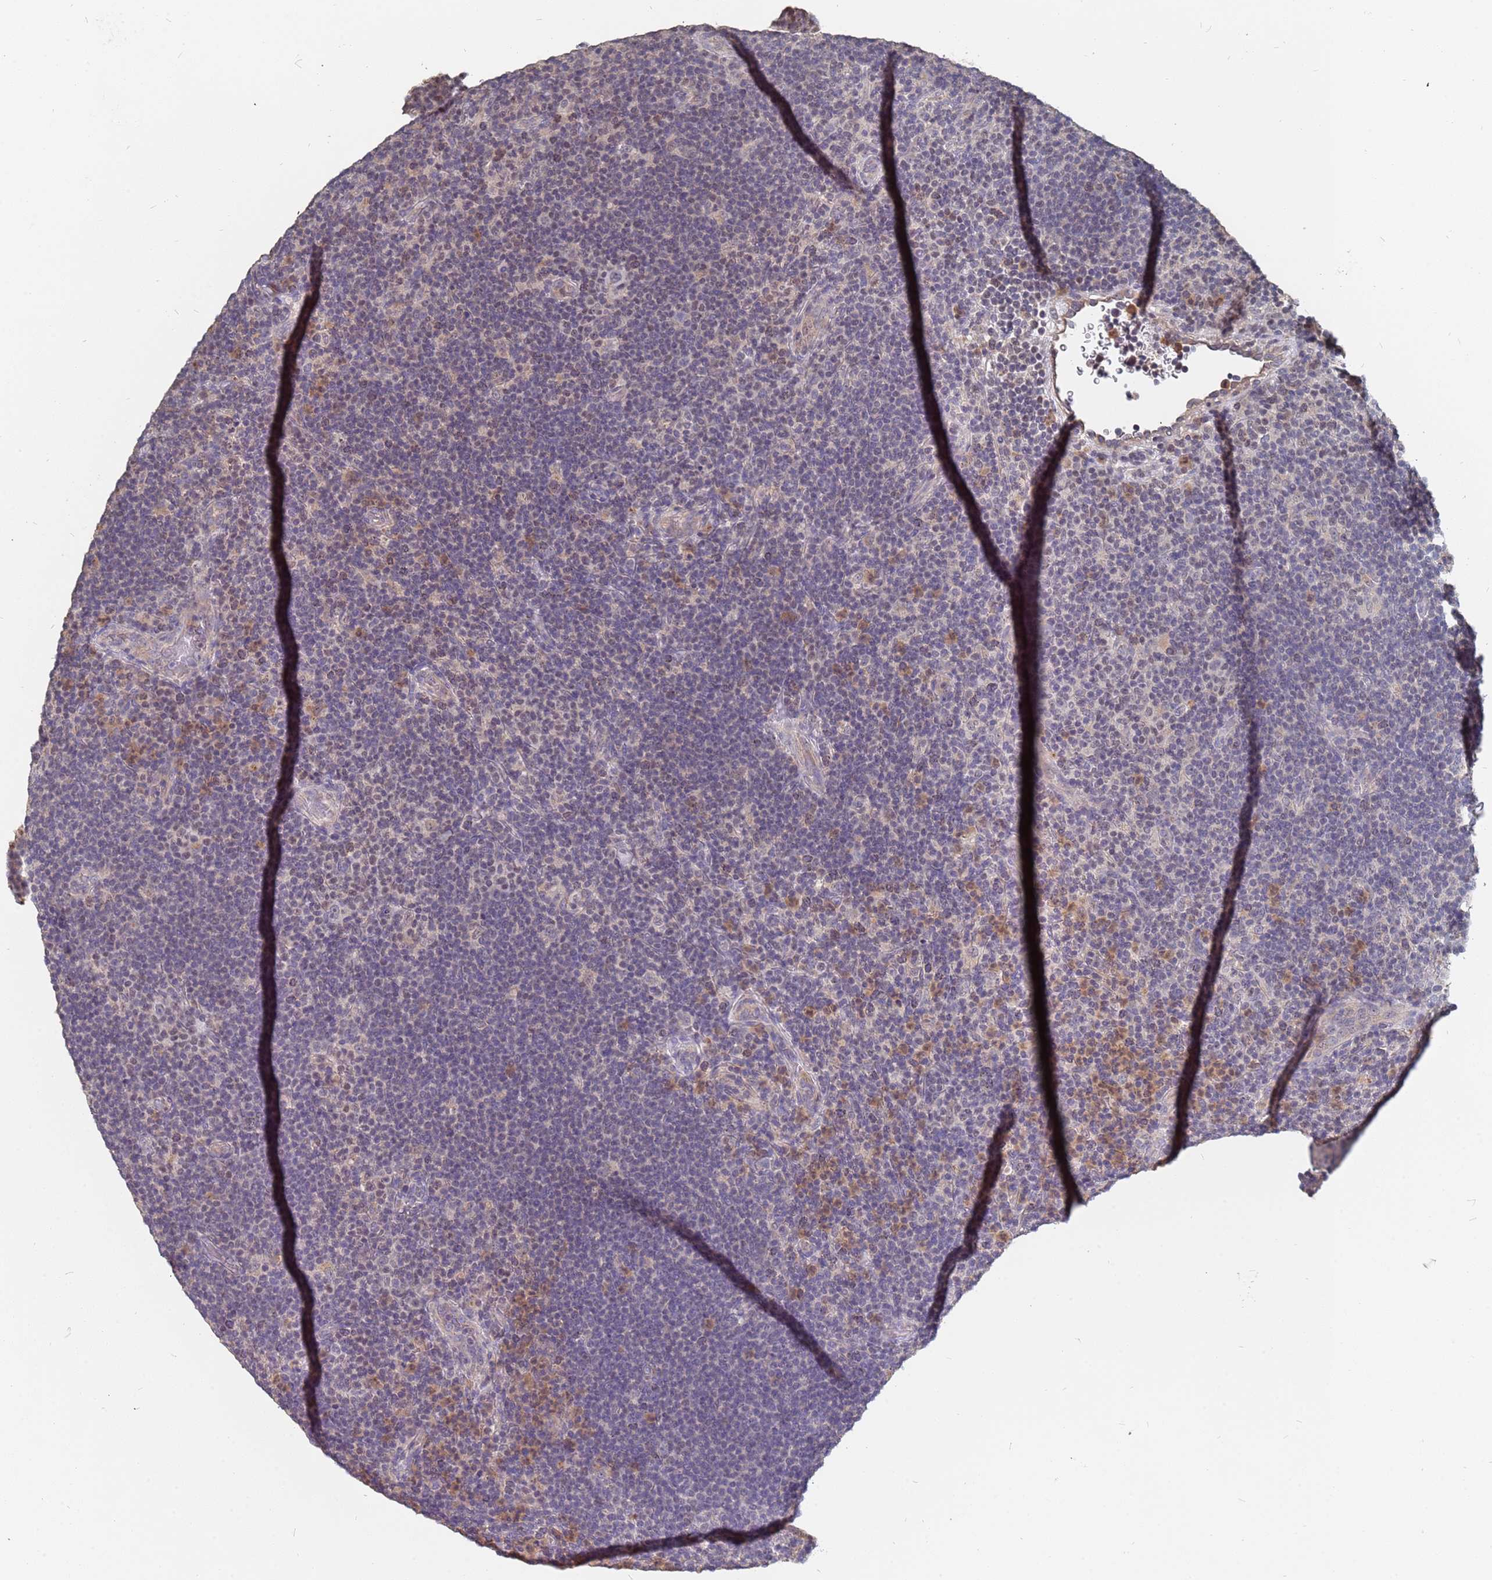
{"staining": {"intensity": "negative", "quantity": "none", "location": "none"}, "tissue": "lymphoma", "cell_type": "Tumor cells", "image_type": "cancer", "snomed": [{"axis": "morphology", "description": "Hodgkin's disease, NOS"}, {"axis": "topography", "description": "Lymph node"}], "caption": "Tumor cells are negative for brown protein staining in Hodgkin's disease.", "gene": "TCEANC2", "patient": {"sex": "female", "age": 57}}